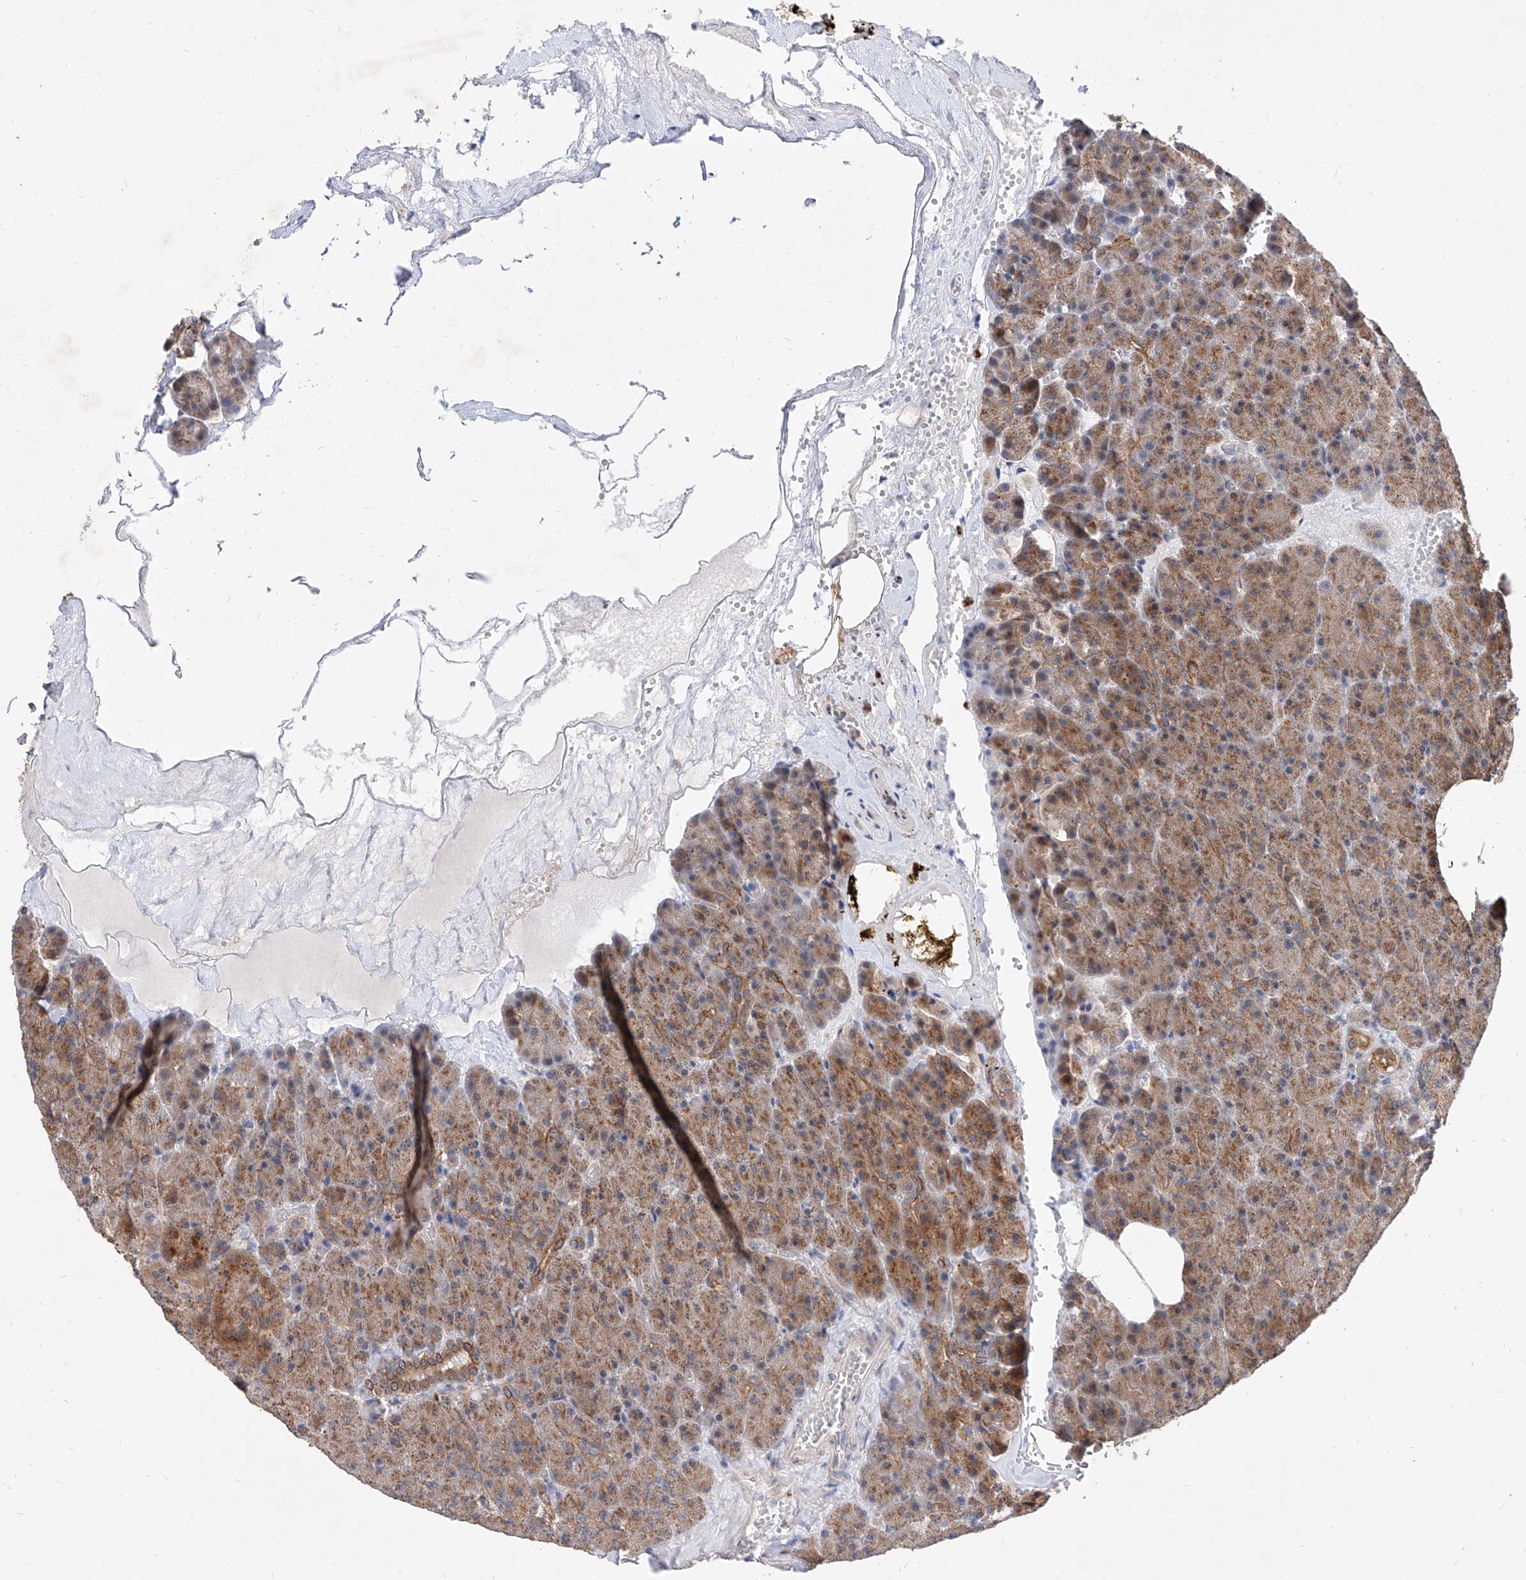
{"staining": {"intensity": "moderate", "quantity": ">75%", "location": "cytoplasmic/membranous"}, "tissue": "pancreas", "cell_type": "Exocrine glandular cells", "image_type": "normal", "snomed": [{"axis": "morphology", "description": "Normal tissue, NOS"}, {"axis": "morphology", "description": "Carcinoid, malignant, NOS"}, {"axis": "topography", "description": "Pancreas"}], "caption": "Moderate cytoplasmic/membranous staining is present in about >75% of exocrine glandular cells in unremarkable pancreas. Ihc stains the protein in brown and the nuclei are stained blue.", "gene": "MFSD4B", "patient": {"sex": "female", "age": 35}}